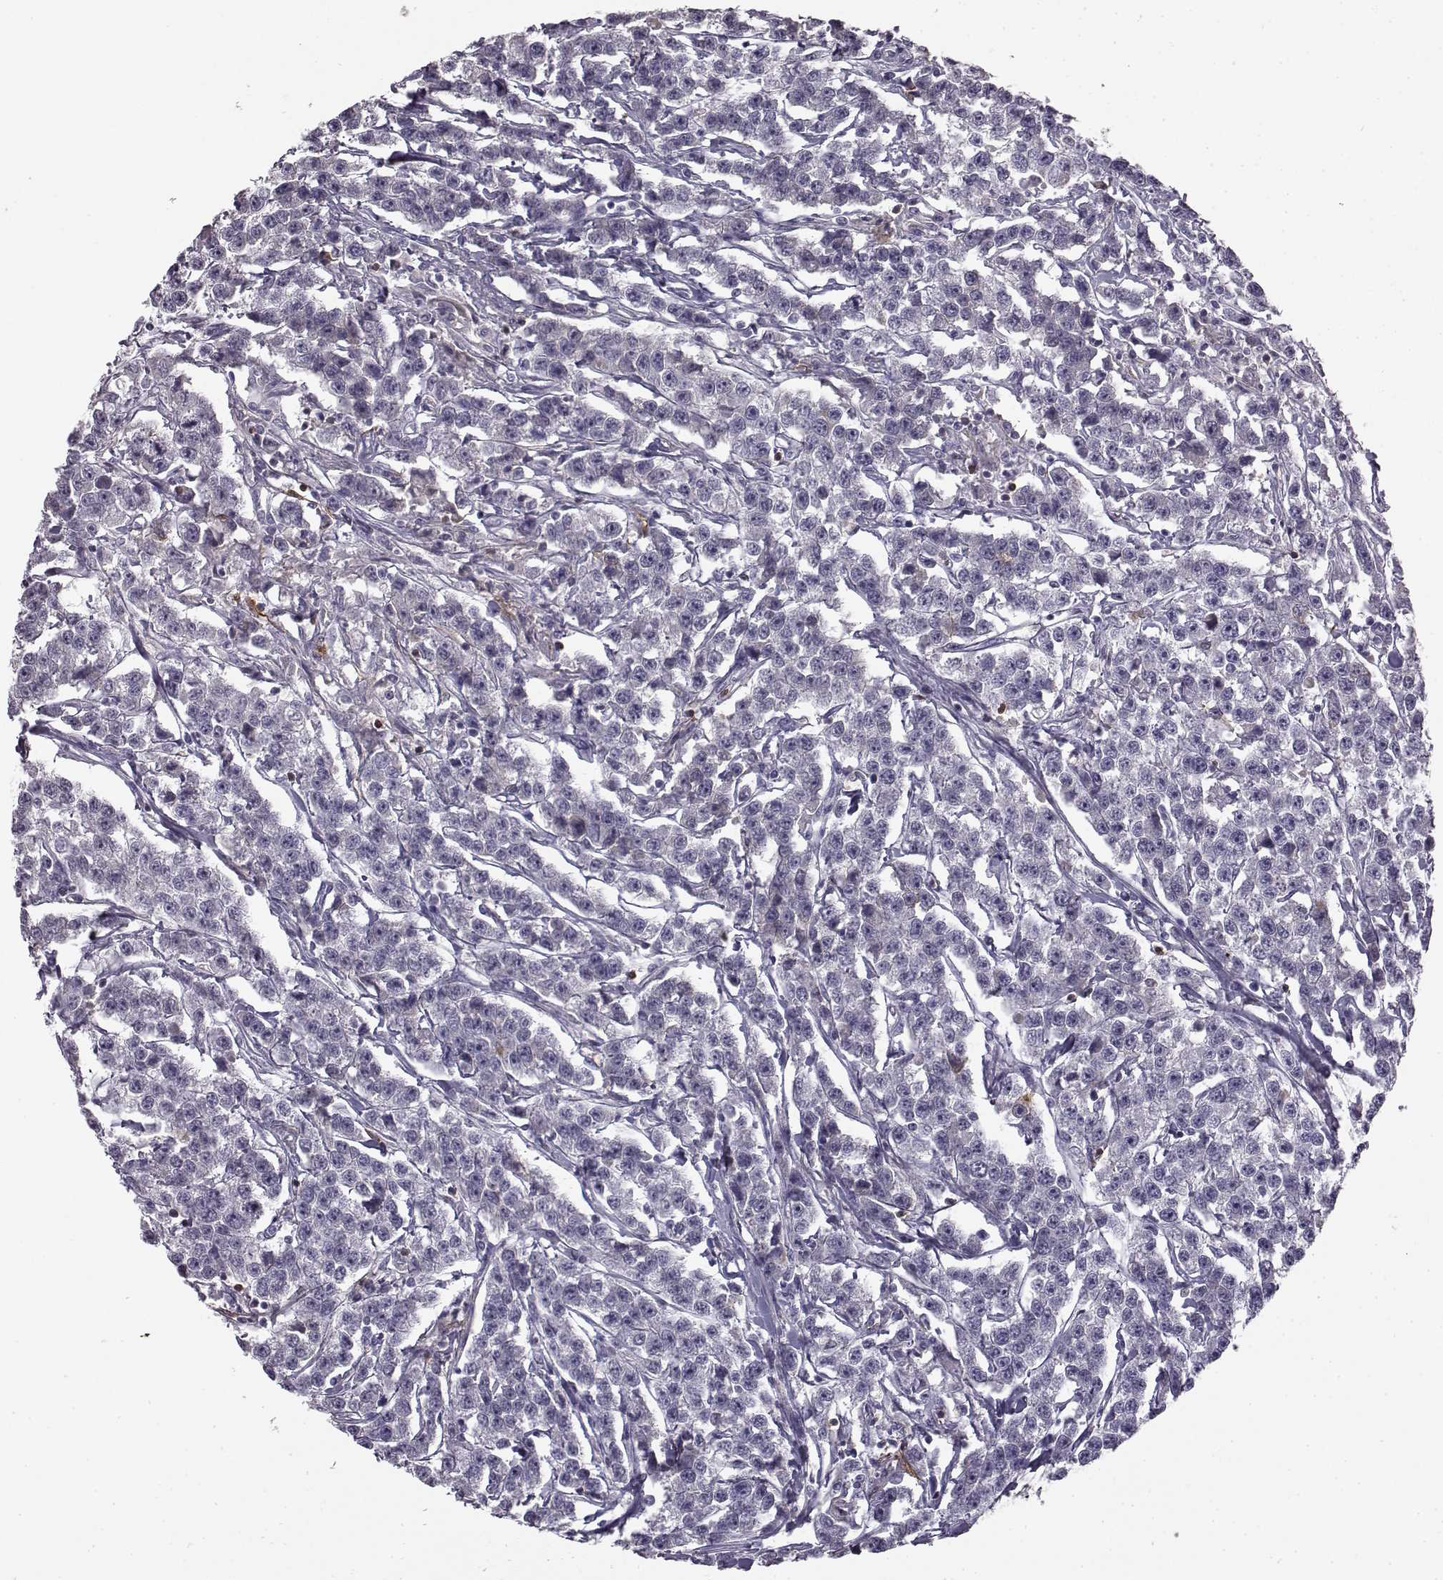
{"staining": {"intensity": "negative", "quantity": "none", "location": "none"}, "tissue": "testis cancer", "cell_type": "Tumor cells", "image_type": "cancer", "snomed": [{"axis": "morphology", "description": "Seminoma, NOS"}, {"axis": "topography", "description": "Testis"}], "caption": "DAB immunohistochemical staining of human testis seminoma shows no significant expression in tumor cells.", "gene": "KRT85", "patient": {"sex": "male", "age": 59}}